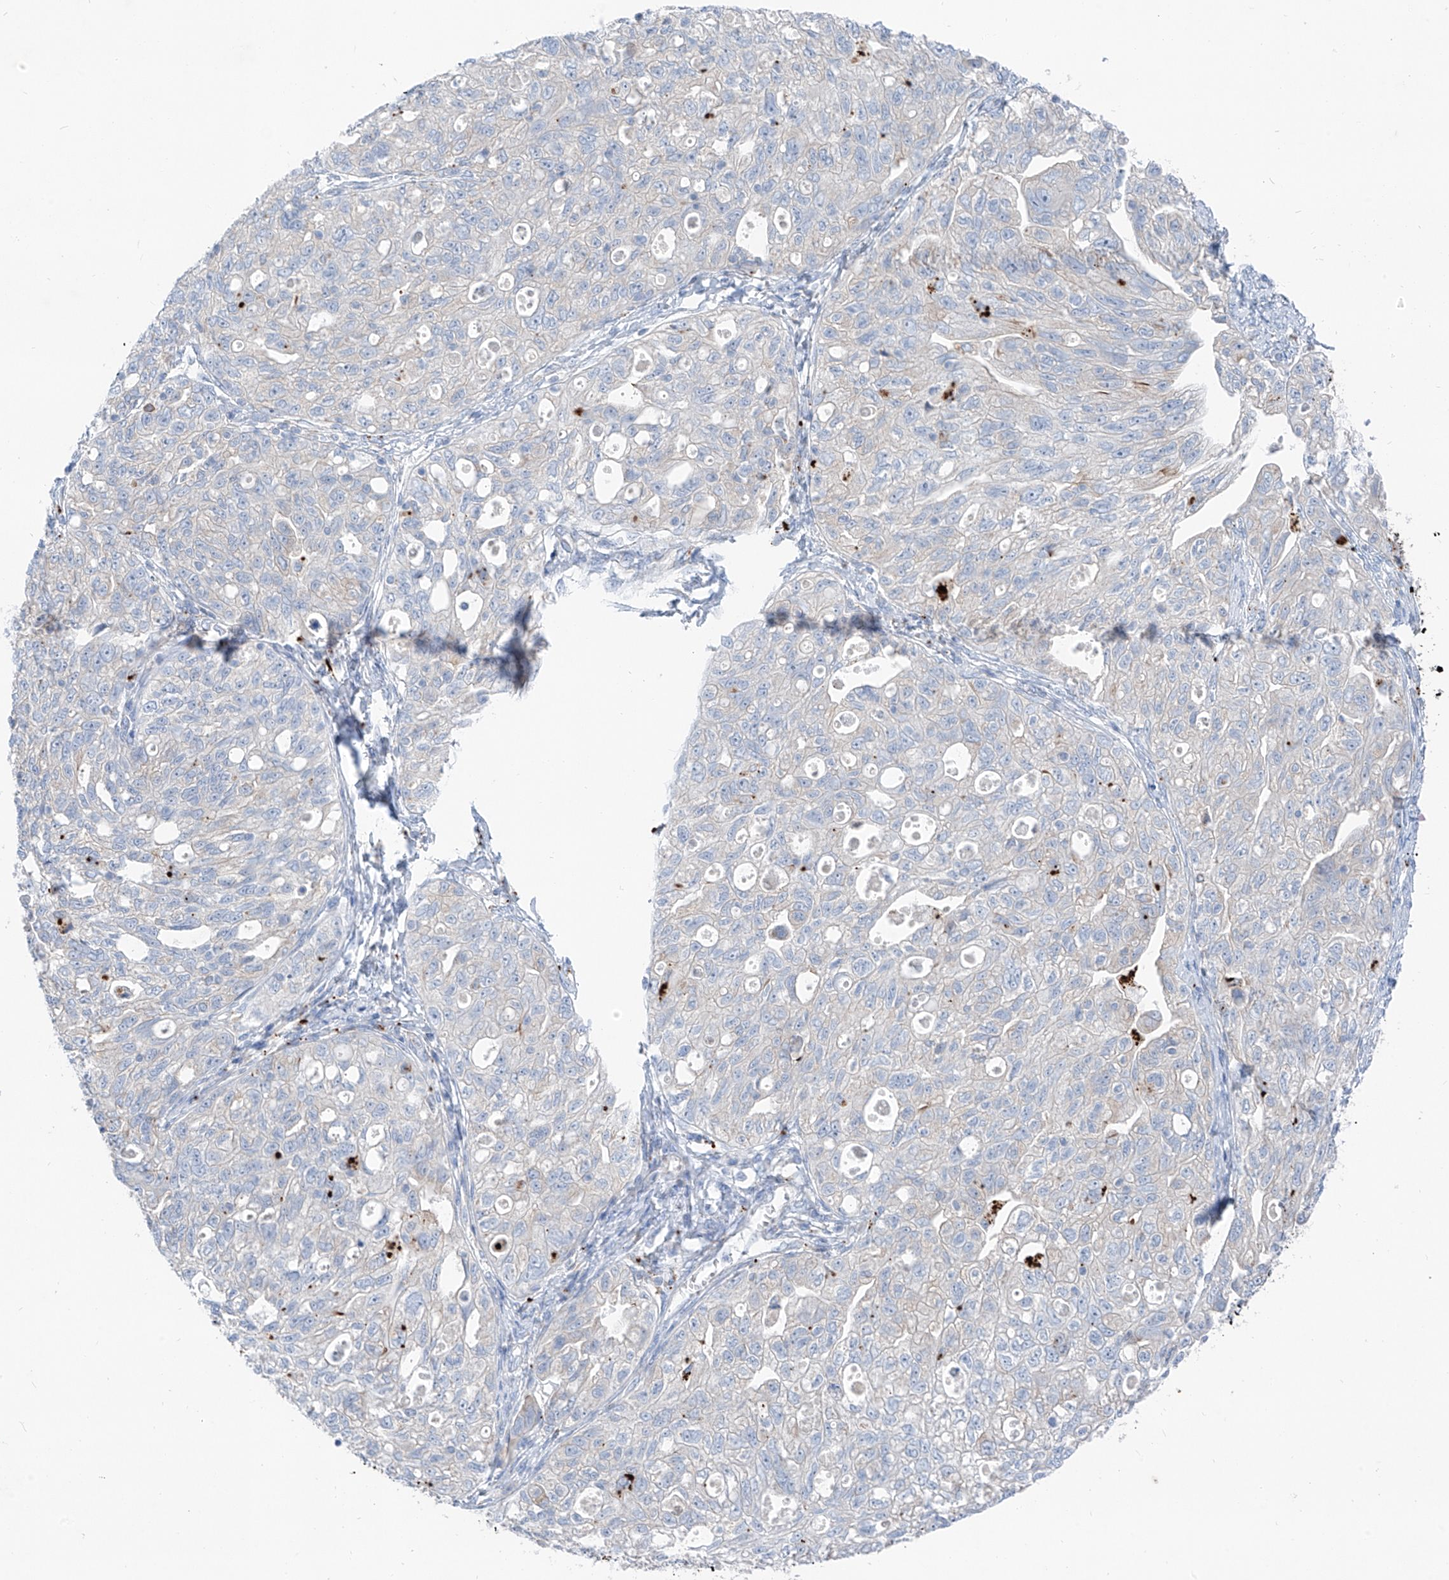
{"staining": {"intensity": "negative", "quantity": "none", "location": "none"}, "tissue": "ovarian cancer", "cell_type": "Tumor cells", "image_type": "cancer", "snomed": [{"axis": "morphology", "description": "Carcinoma, NOS"}, {"axis": "morphology", "description": "Cystadenocarcinoma, serous, NOS"}, {"axis": "topography", "description": "Ovary"}], "caption": "Tumor cells are negative for protein expression in human carcinoma (ovarian).", "gene": "GPR137C", "patient": {"sex": "female", "age": 69}}